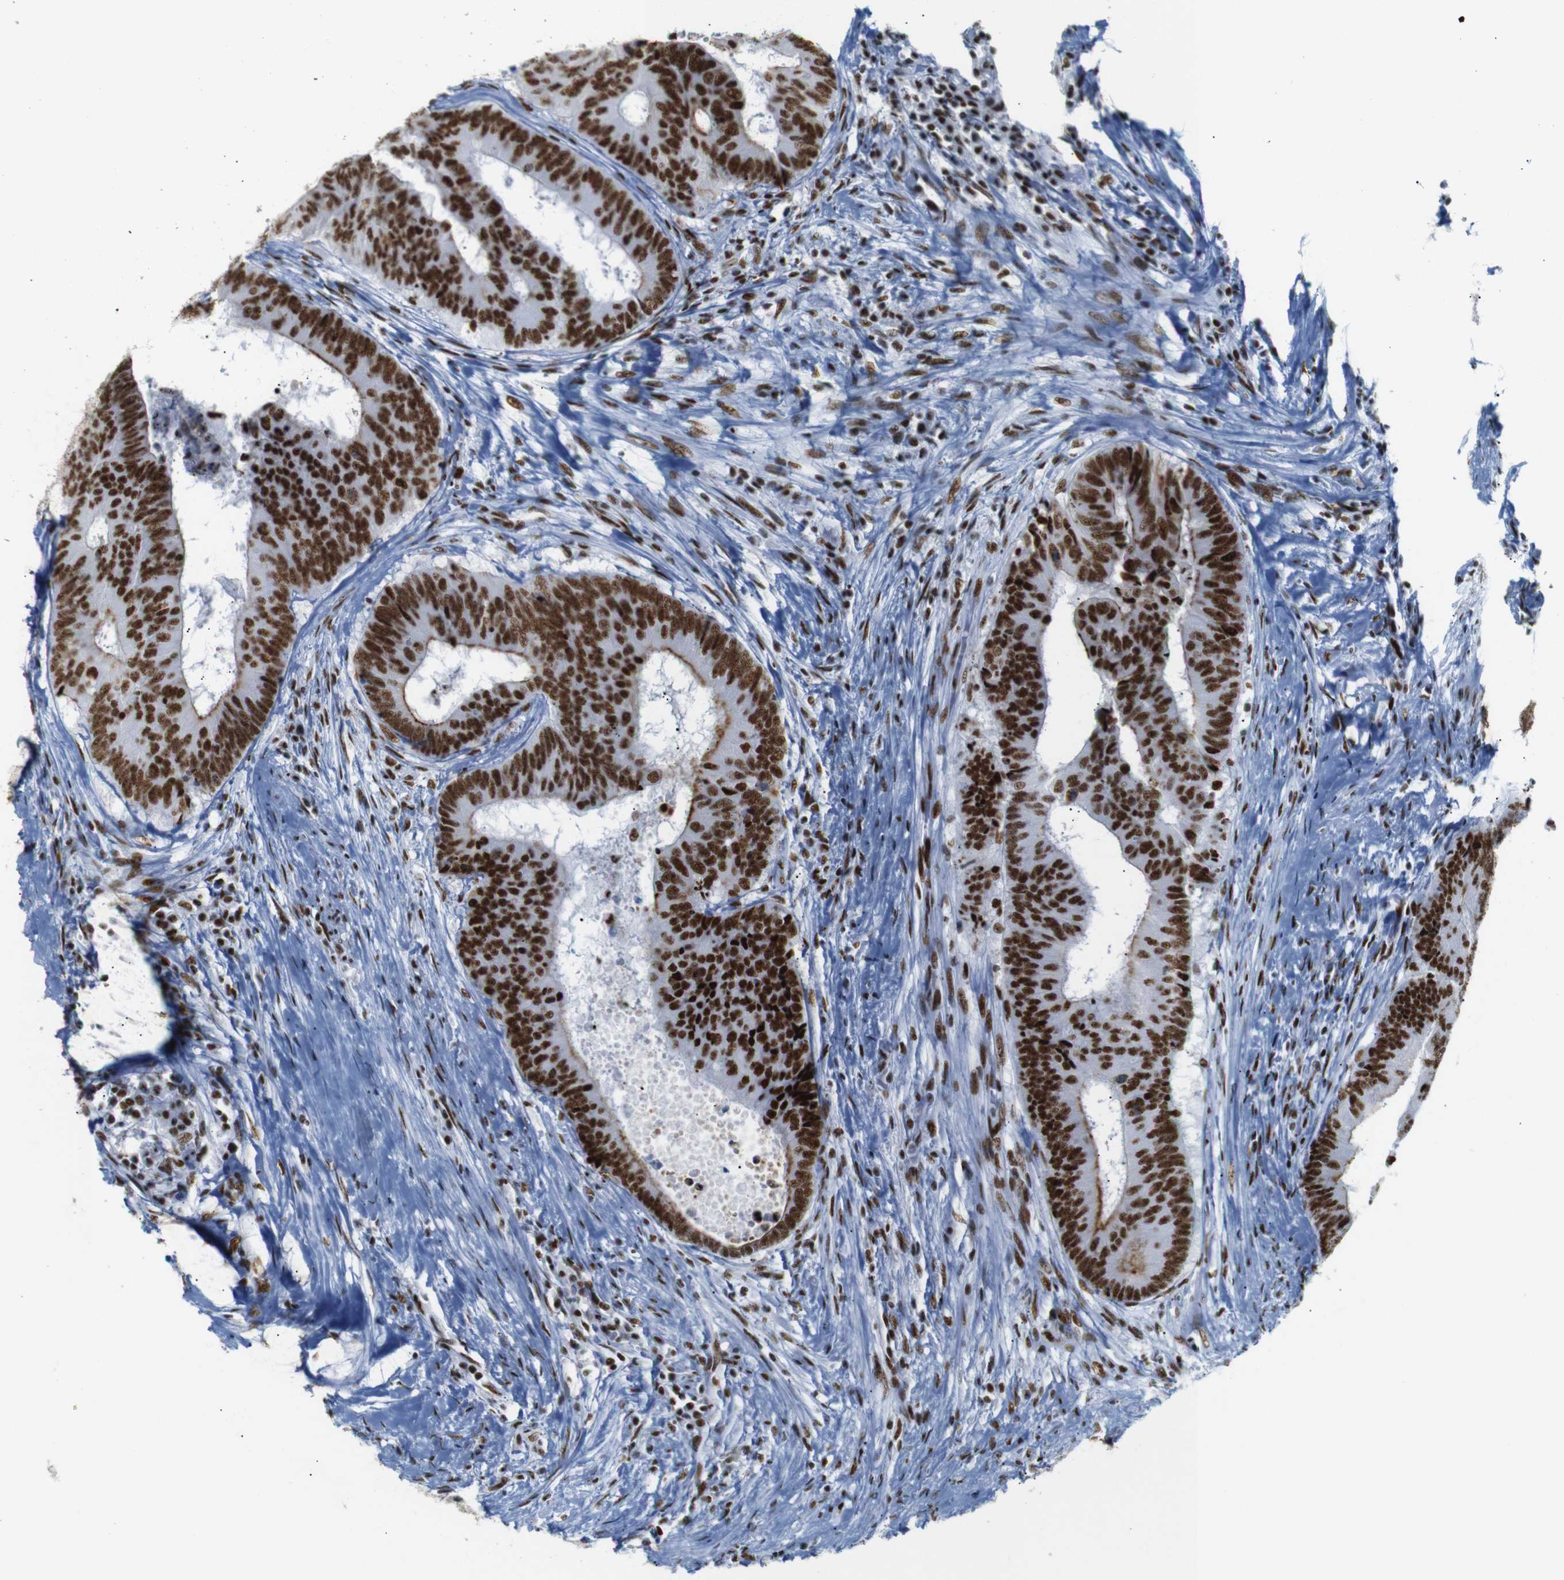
{"staining": {"intensity": "strong", "quantity": ">75%", "location": "cytoplasmic/membranous,nuclear"}, "tissue": "colorectal cancer", "cell_type": "Tumor cells", "image_type": "cancer", "snomed": [{"axis": "morphology", "description": "Adenocarcinoma, NOS"}, {"axis": "topography", "description": "Rectum"}], "caption": "IHC photomicrograph of human adenocarcinoma (colorectal) stained for a protein (brown), which shows high levels of strong cytoplasmic/membranous and nuclear expression in approximately >75% of tumor cells.", "gene": "TRA2B", "patient": {"sex": "male", "age": 72}}